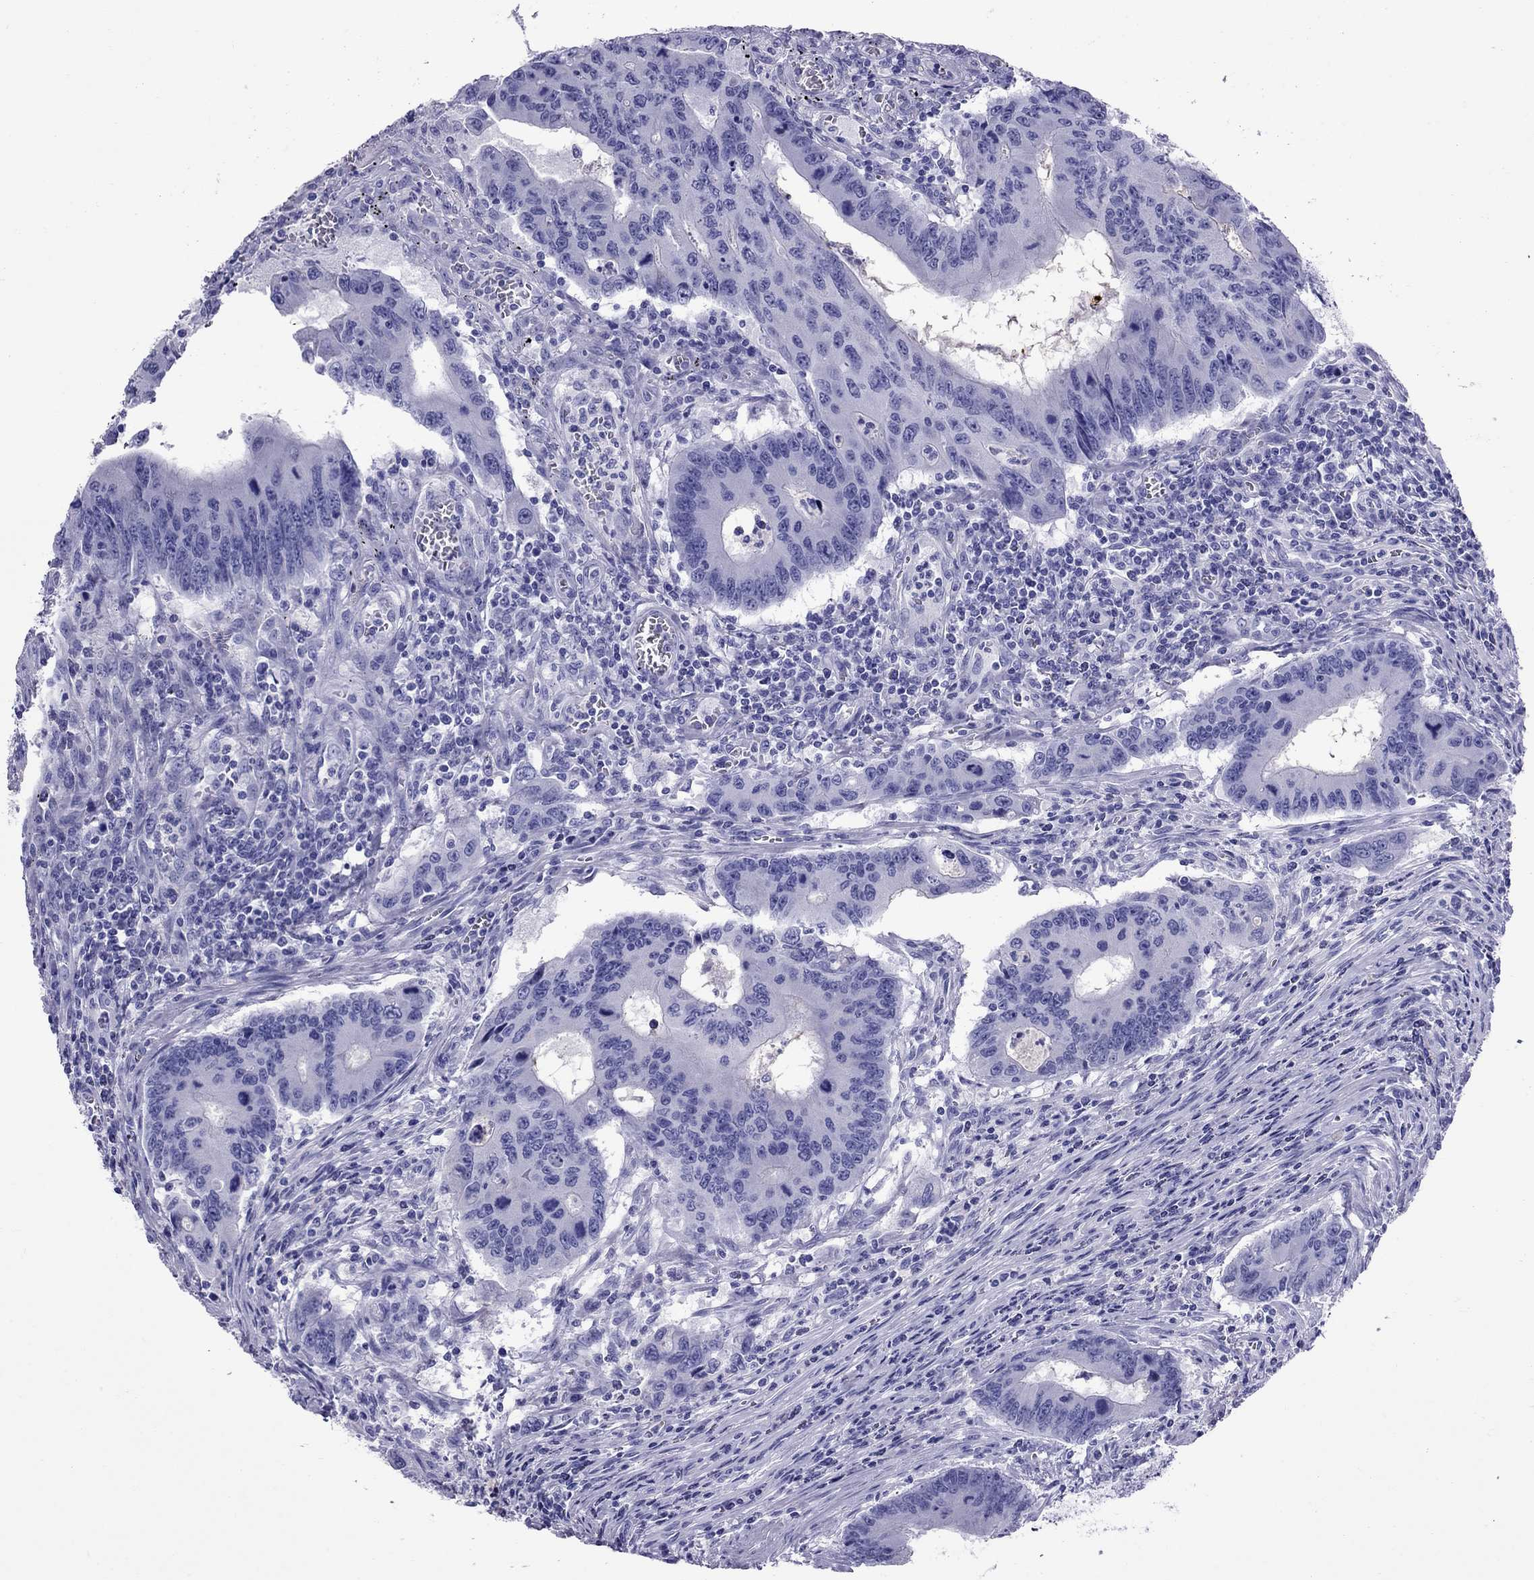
{"staining": {"intensity": "negative", "quantity": "none", "location": "none"}, "tissue": "colorectal cancer", "cell_type": "Tumor cells", "image_type": "cancer", "snomed": [{"axis": "morphology", "description": "Adenocarcinoma, NOS"}, {"axis": "topography", "description": "Colon"}], "caption": "A histopathology image of human colorectal cancer (adenocarcinoma) is negative for staining in tumor cells.", "gene": "AVPR1B", "patient": {"sex": "male", "age": 53}}